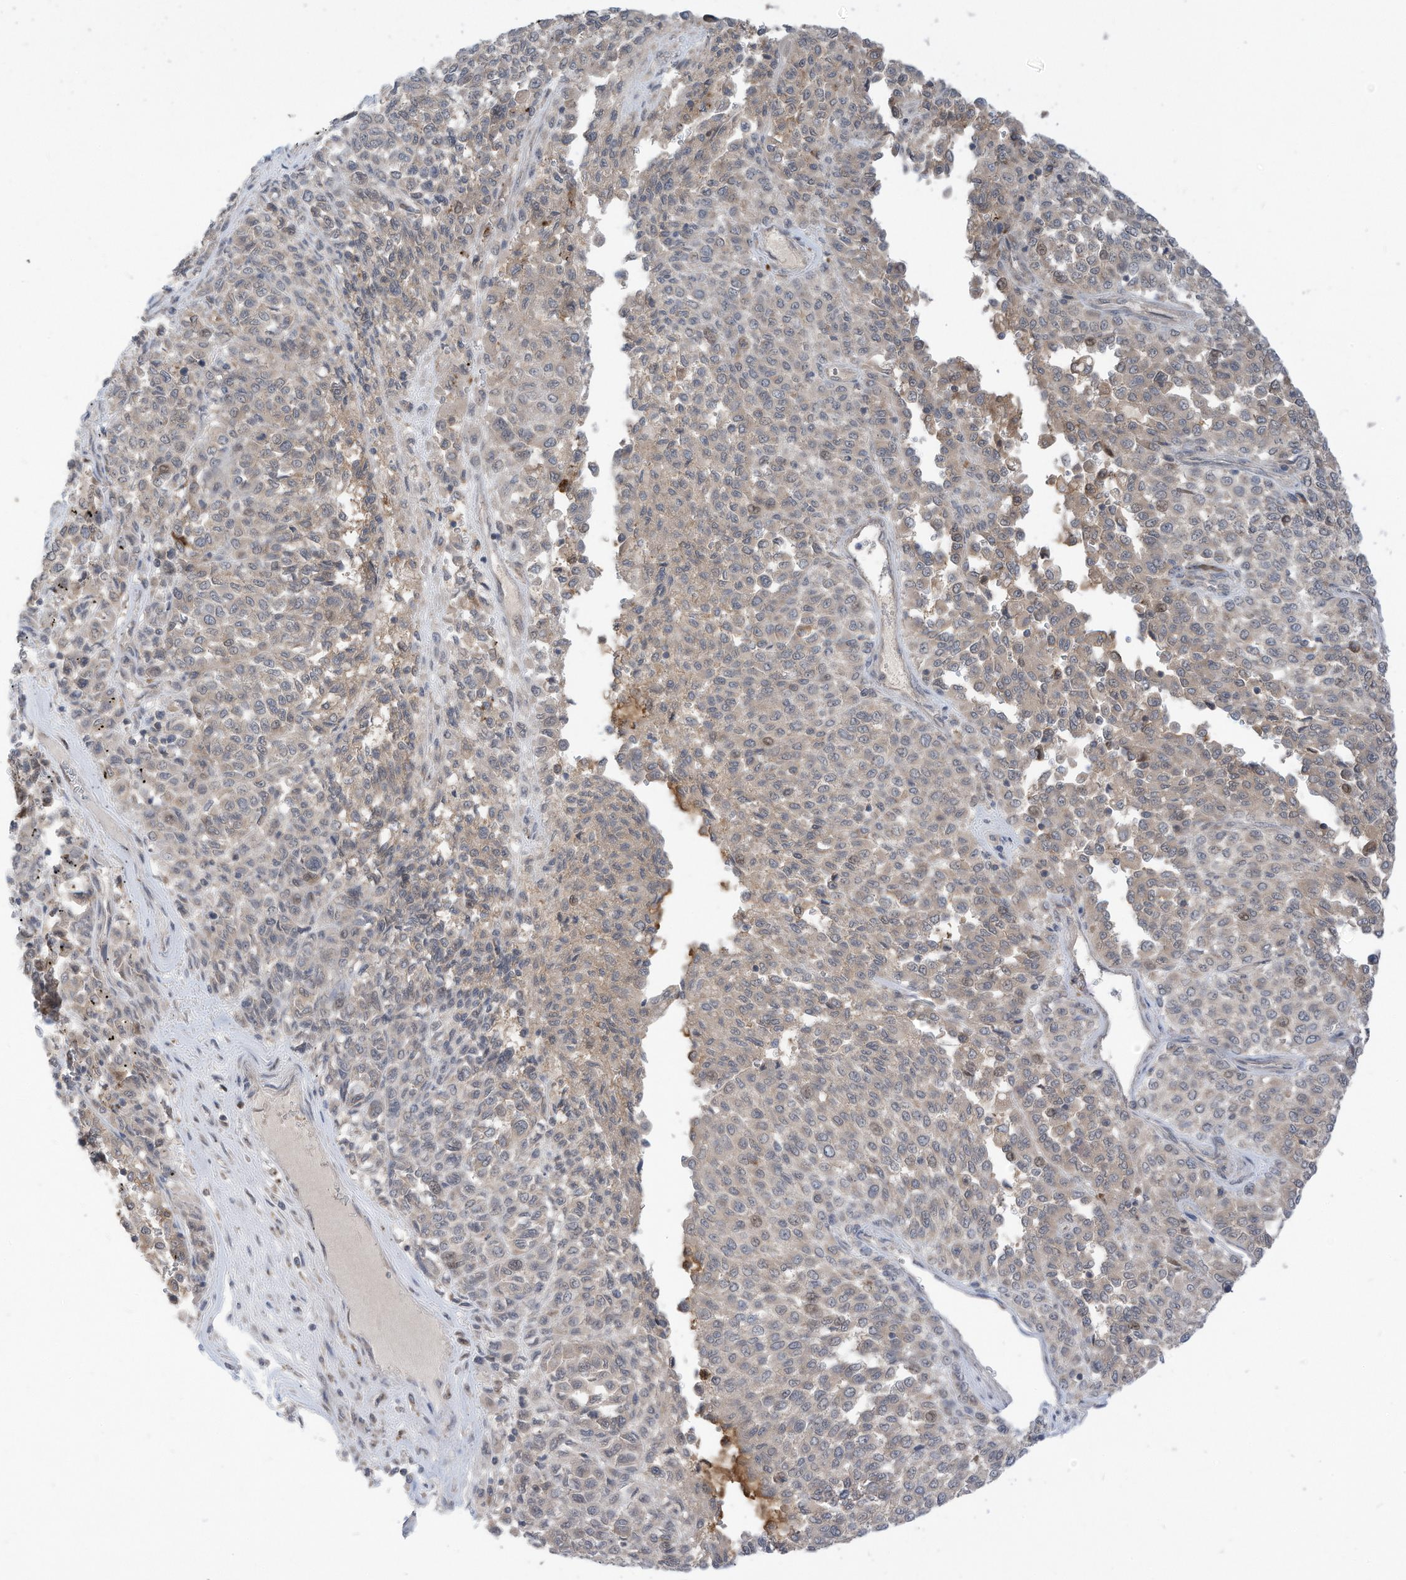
{"staining": {"intensity": "negative", "quantity": "none", "location": "none"}, "tissue": "melanoma", "cell_type": "Tumor cells", "image_type": "cancer", "snomed": [{"axis": "morphology", "description": "Malignant melanoma, Metastatic site"}, {"axis": "topography", "description": "Pancreas"}], "caption": "There is no significant expression in tumor cells of melanoma. Brightfield microscopy of immunohistochemistry (IHC) stained with DAB (3,3'-diaminobenzidine) (brown) and hematoxylin (blue), captured at high magnification.", "gene": "CNKSR1", "patient": {"sex": "female", "age": 30}}